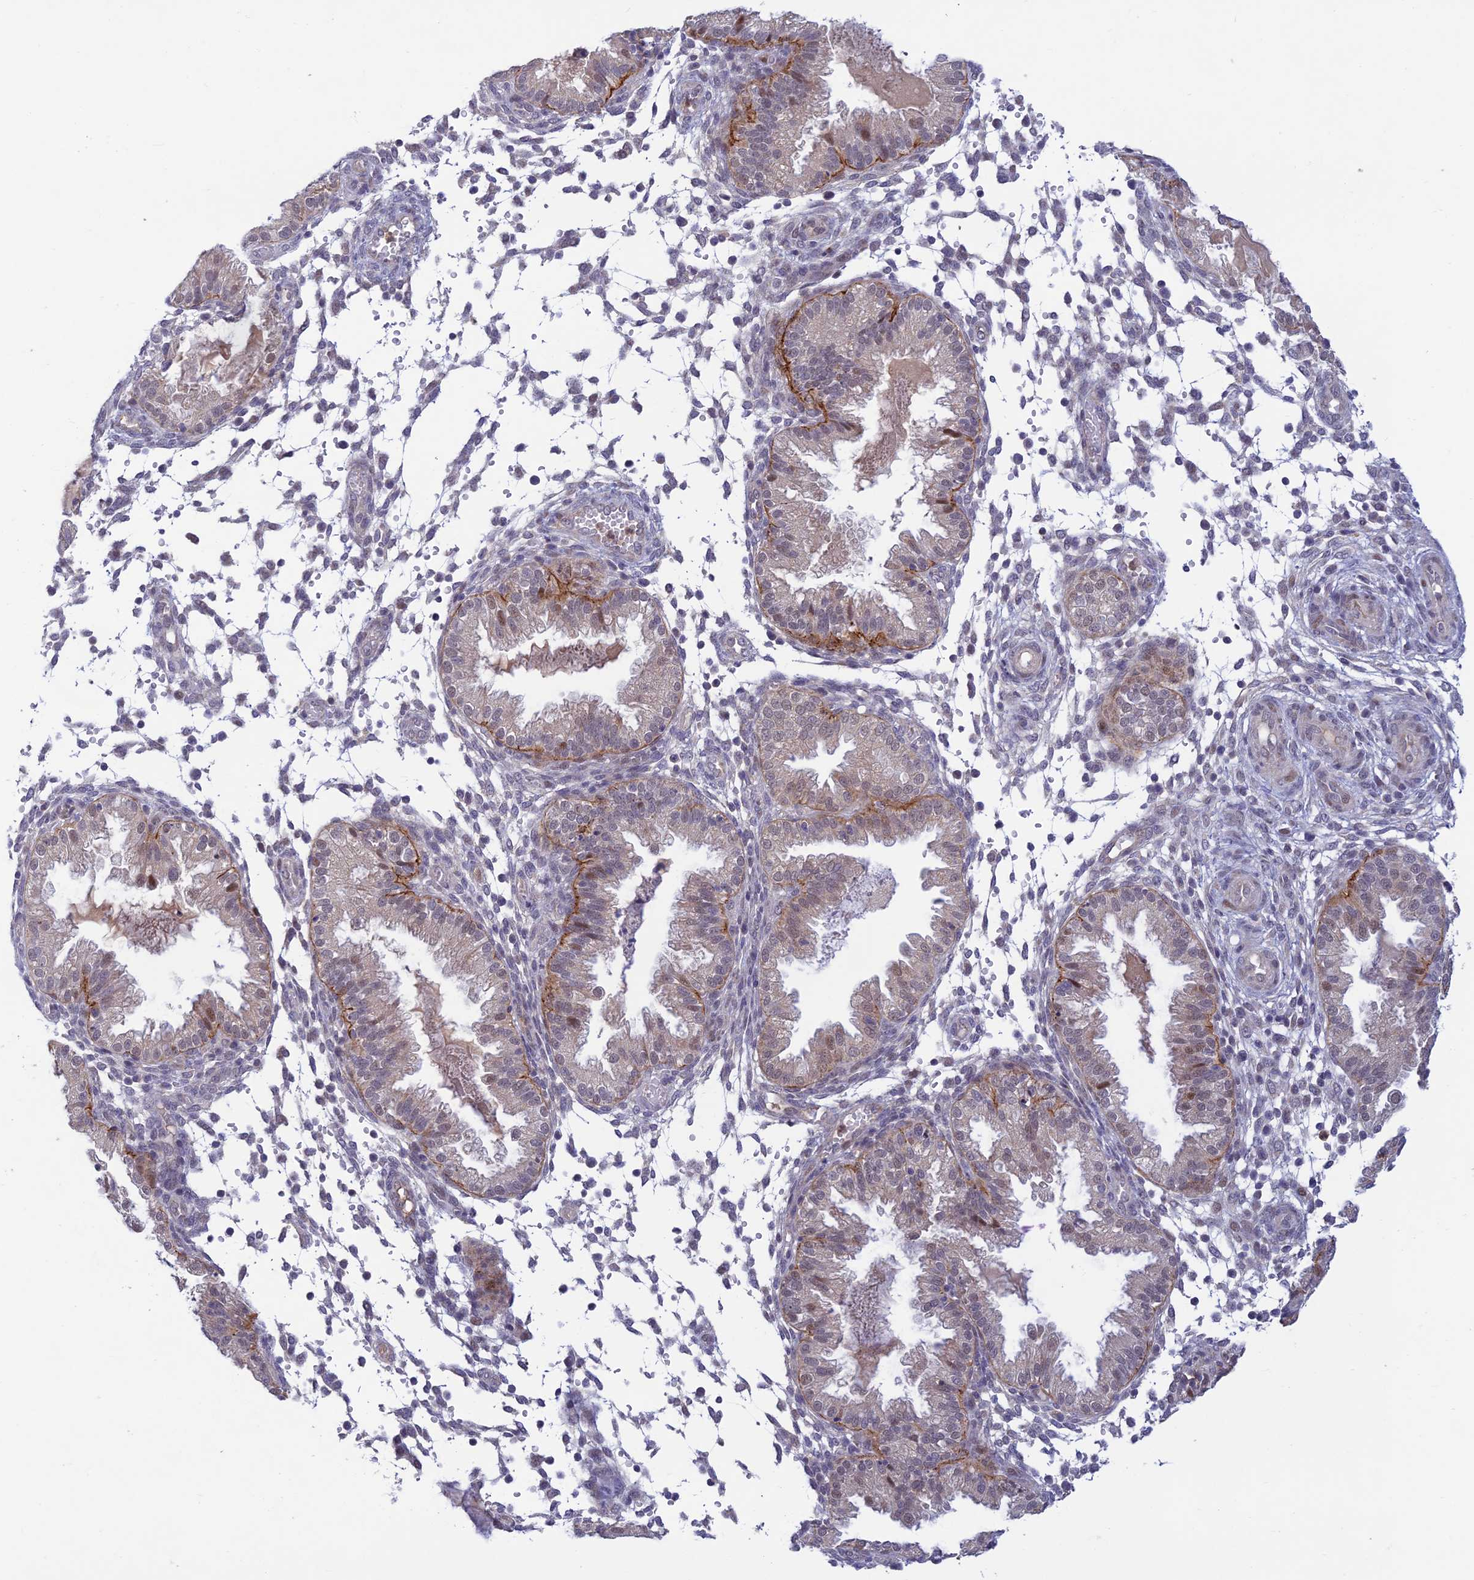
{"staining": {"intensity": "negative", "quantity": "none", "location": "none"}, "tissue": "endometrium", "cell_type": "Cells in endometrial stroma", "image_type": "normal", "snomed": [{"axis": "morphology", "description": "Normal tissue, NOS"}, {"axis": "topography", "description": "Endometrium"}], "caption": "The IHC histopathology image has no significant positivity in cells in endometrial stroma of endometrium.", "gene": "FASTKD5", "patient": {"sex": "female", "age": 33}}